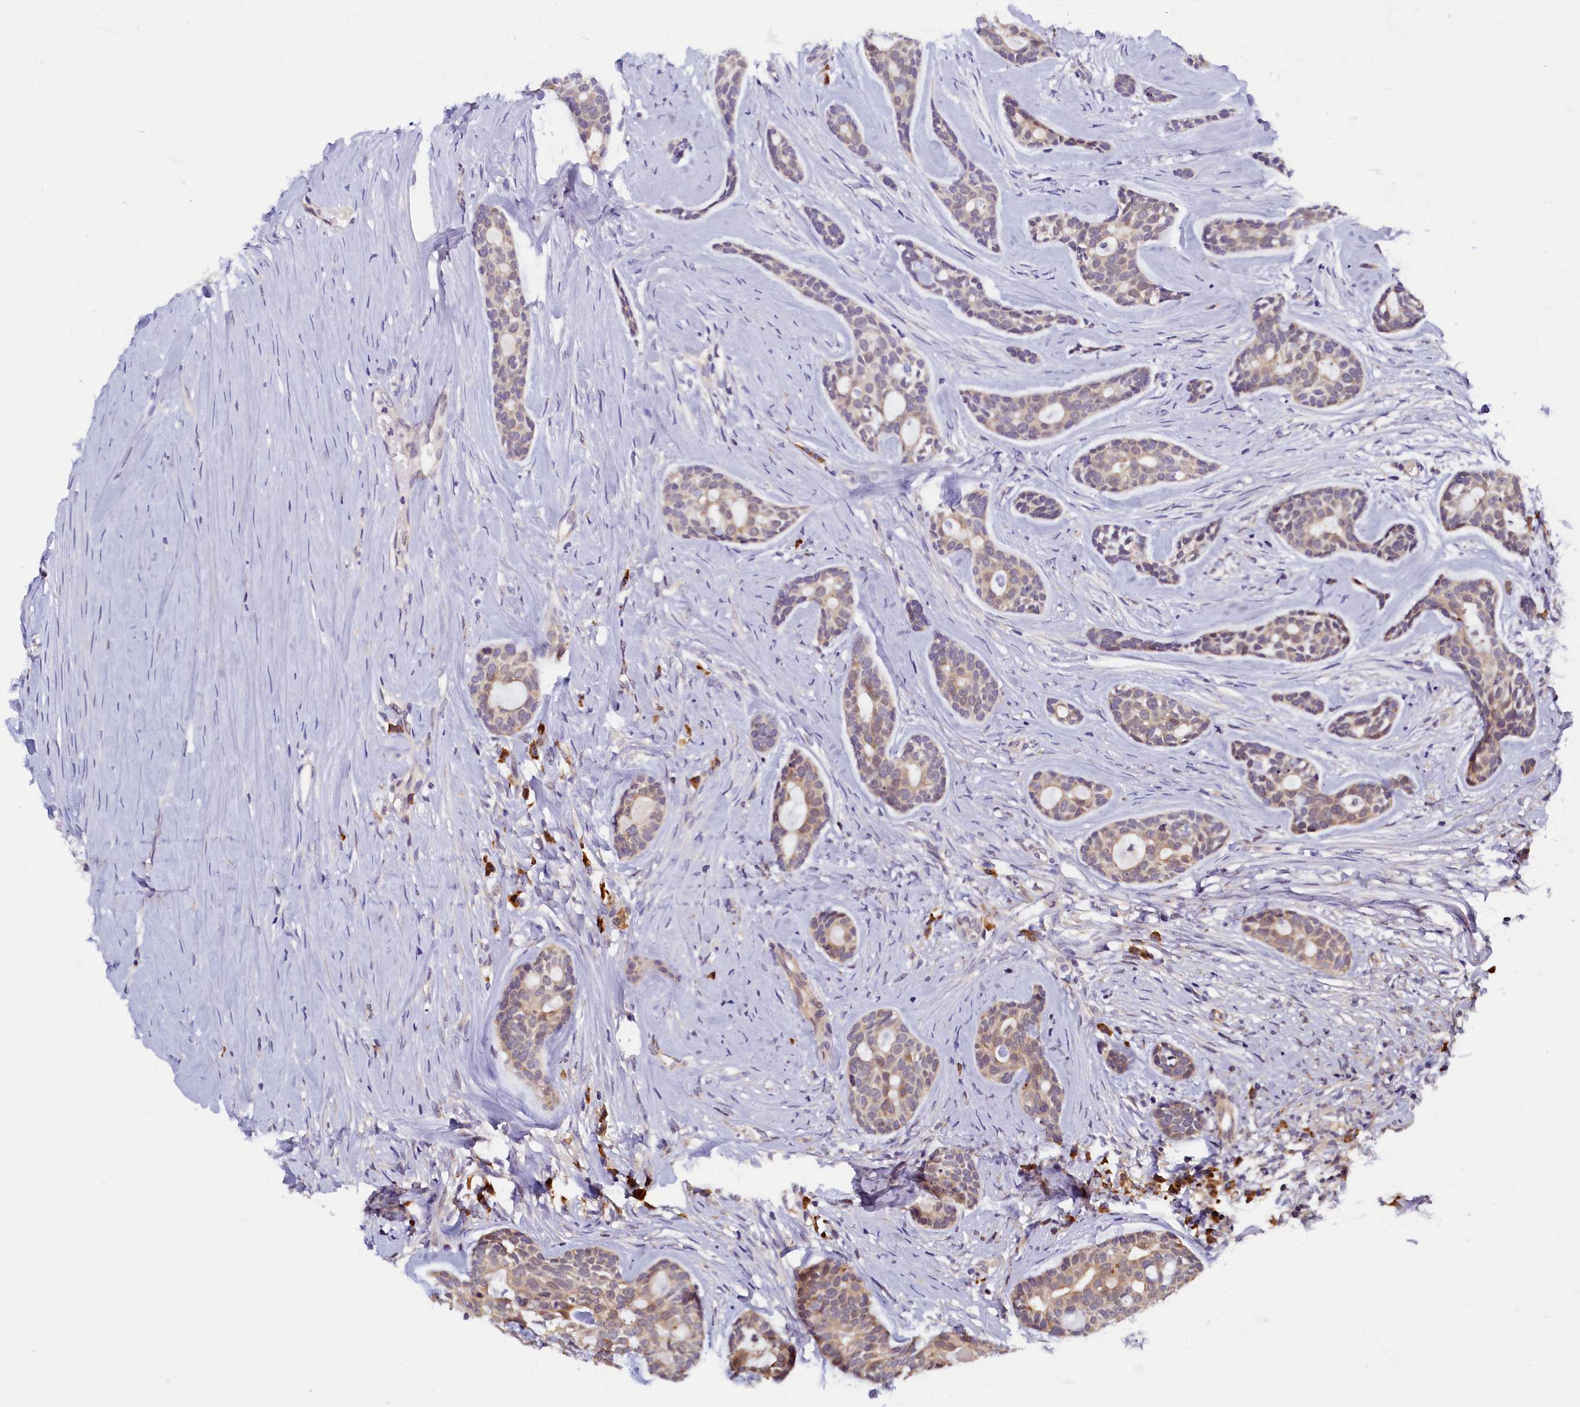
{"staining": {"intensity": "weak", "quantity": "25%-75%", "location": "cytoplasmic/membranous"}, "tissue": "head and neck cancer", "cell_type": "Tumor cells", "image_type": "cancer", "snomed": [{"axis": "morphology", "description": "Adenocarcinoma, NOS"}, {"axis": "topography", "description": "Subcutis"}, {"axis": "topography", "description": "Head-Neck"}], "caption": "Immunohistochemical staining of head and neck adenocarcinoma shows low levels of weak cytoplasmic/membranous protein staining in about 25%-75% of tumor cells. Immunohistochemistry stains the protein in brown and the nuclei are stained blue.", "gene": "SLC16A14", "patient": {"sex": "female", "age": 73}}